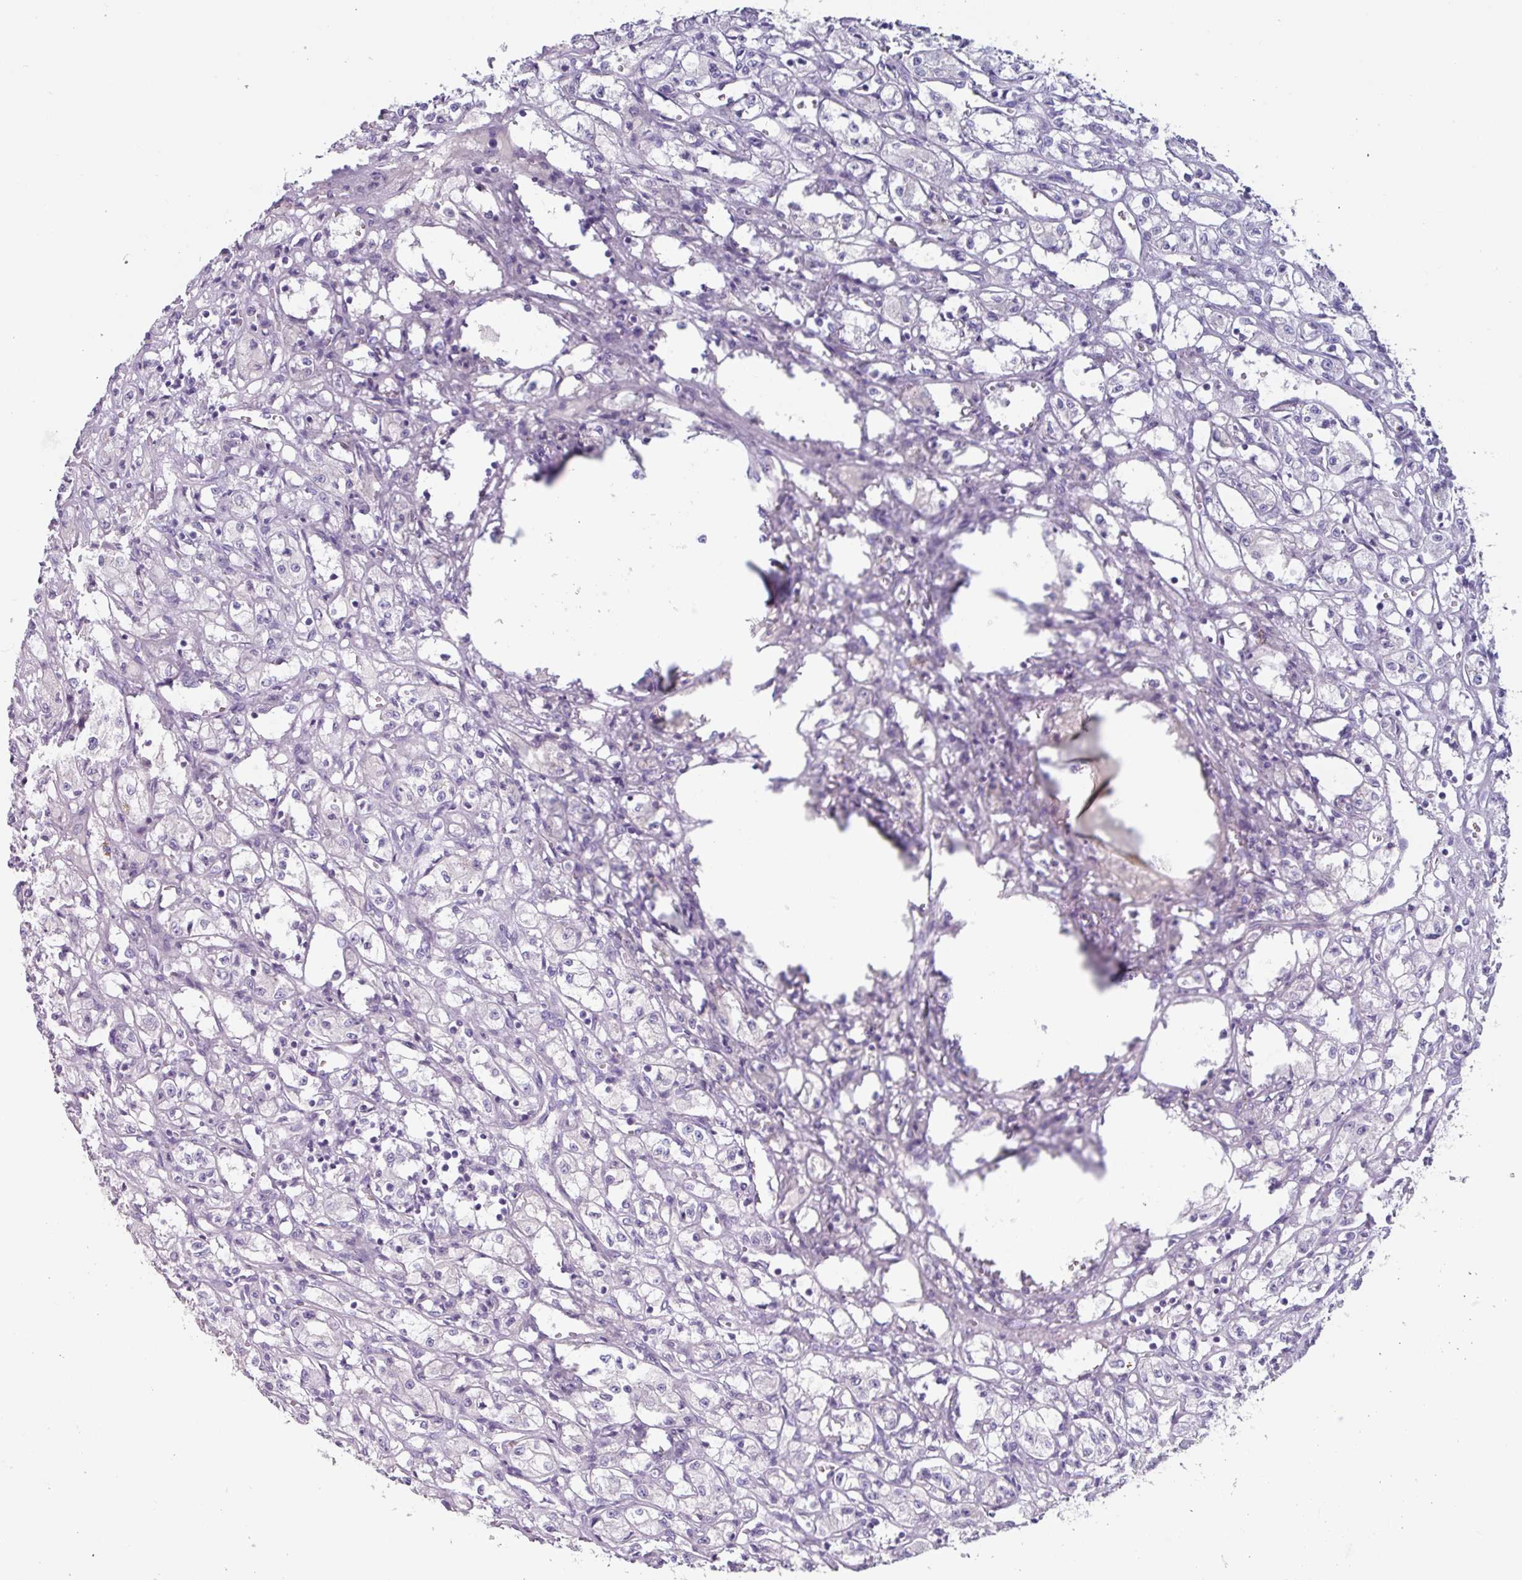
{"staining": {"intensity": "negative", "quantity": "none", "location": "none"}, "tissue": "renal cancer", "cell_type": "Tumor cells", "image_type": "cancer", "snomed": [{"axis": "morphology", "description": "Adenocarcinoma, NOS"}, {"axis": "topography", "description": "Kidney"}], "caption": "A micrograph of adenocarcinoma (renal) stained for a protein reveals no brown staining in tumor cells.", "gene": "OR2T10", "patient": {"sex": "male", "age": 56}}